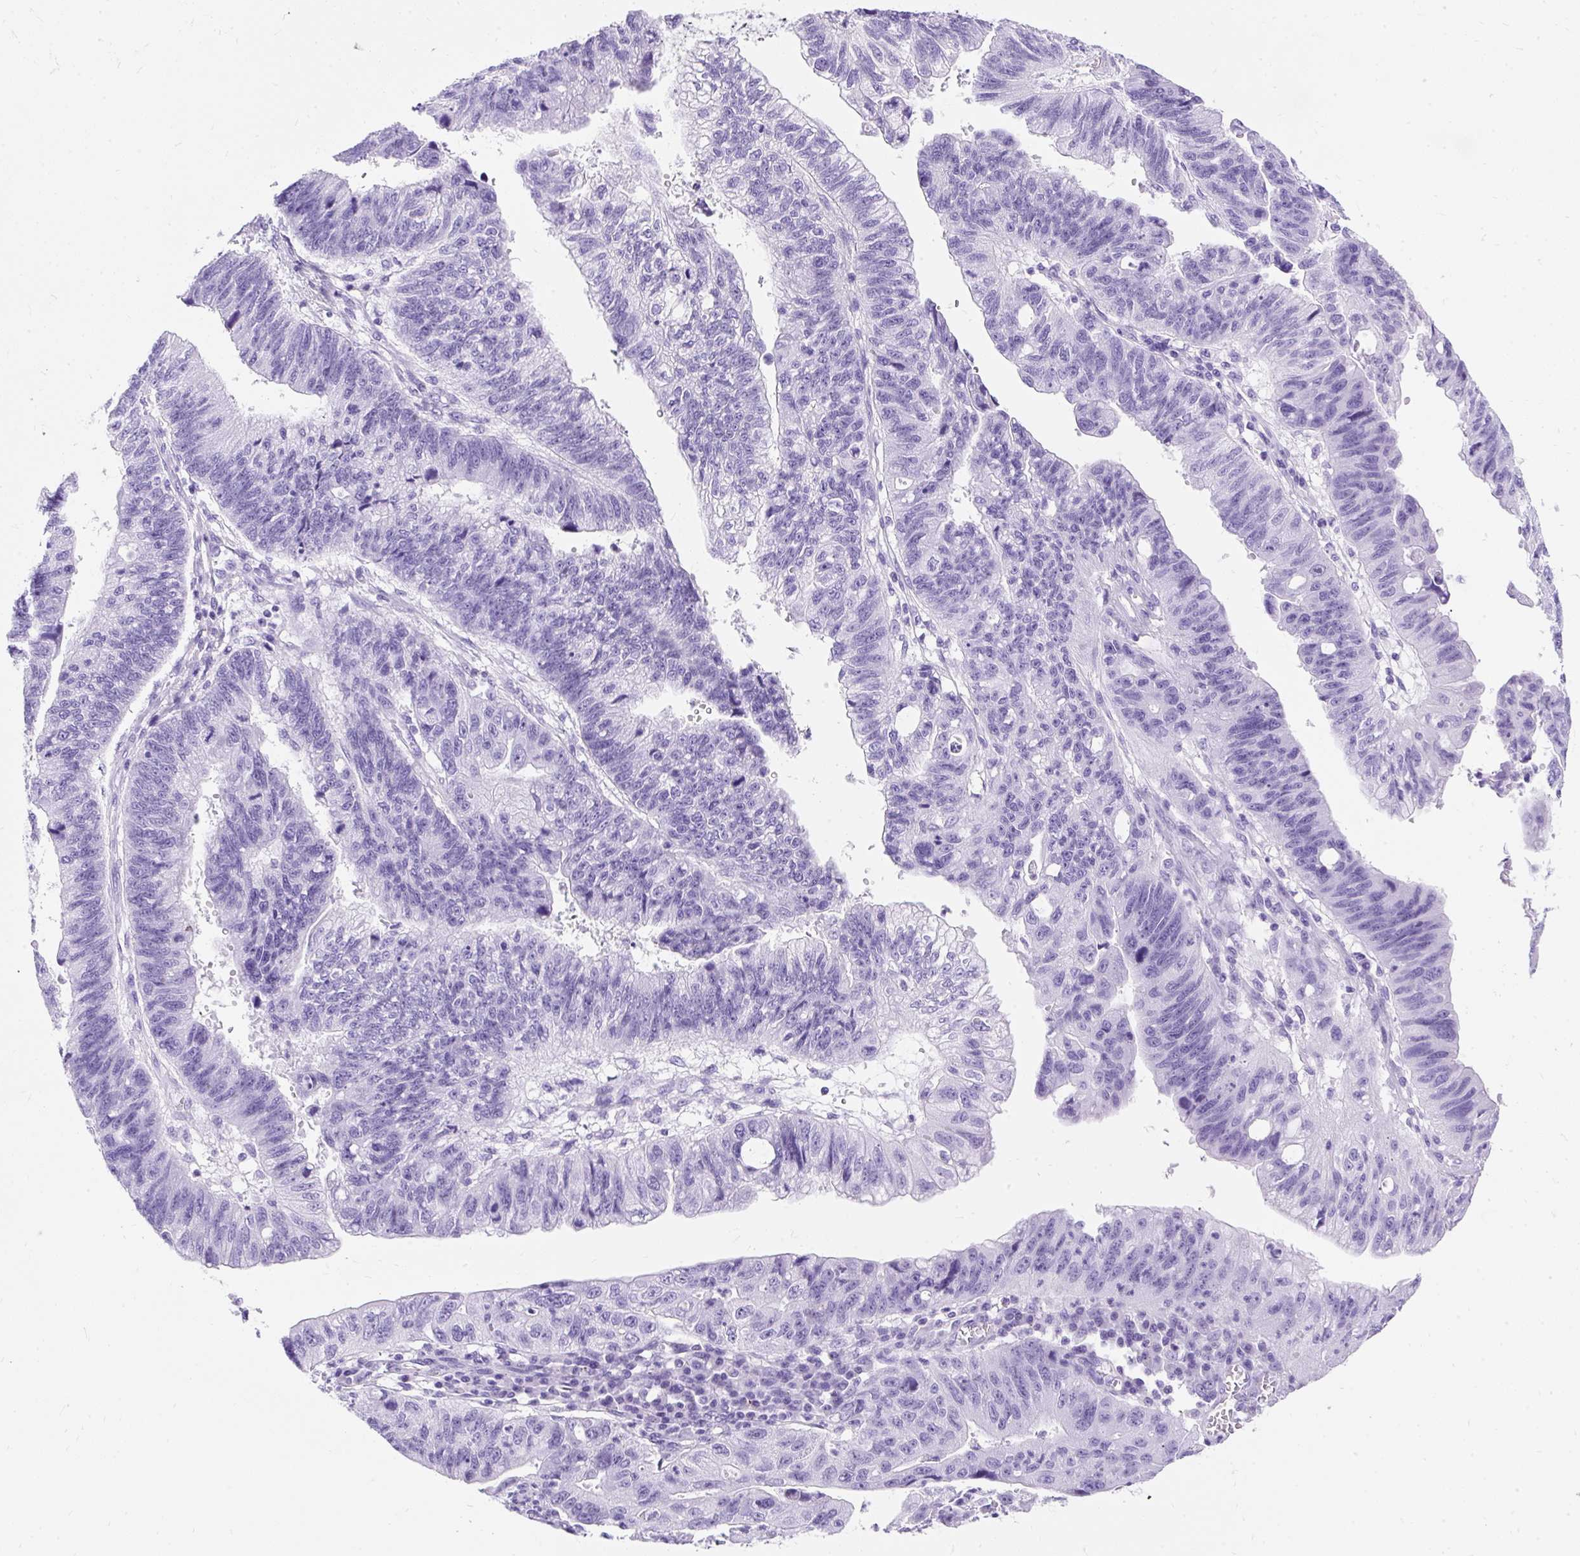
{"staining": {"intensity": "negative", "quantity": "none", "location": "none"}, "tissue": "stomach cancer", "cell_type": "Tumor cells", "image_type": "cancer", "snomed": [{"axis": "morphology", "description": "Adenocarcinoma, NOS"}, {"axis": "topography", "description": "Stomach"}], "caption": "A high-resolution histopathology image shows immunohistochemistry (IHC) staining of adenocarcinoma (stomach), which exhibits no significant positivity in tumor cells.", "gene": "PVALB", "patient": {"sex": "male", "age": 59}}